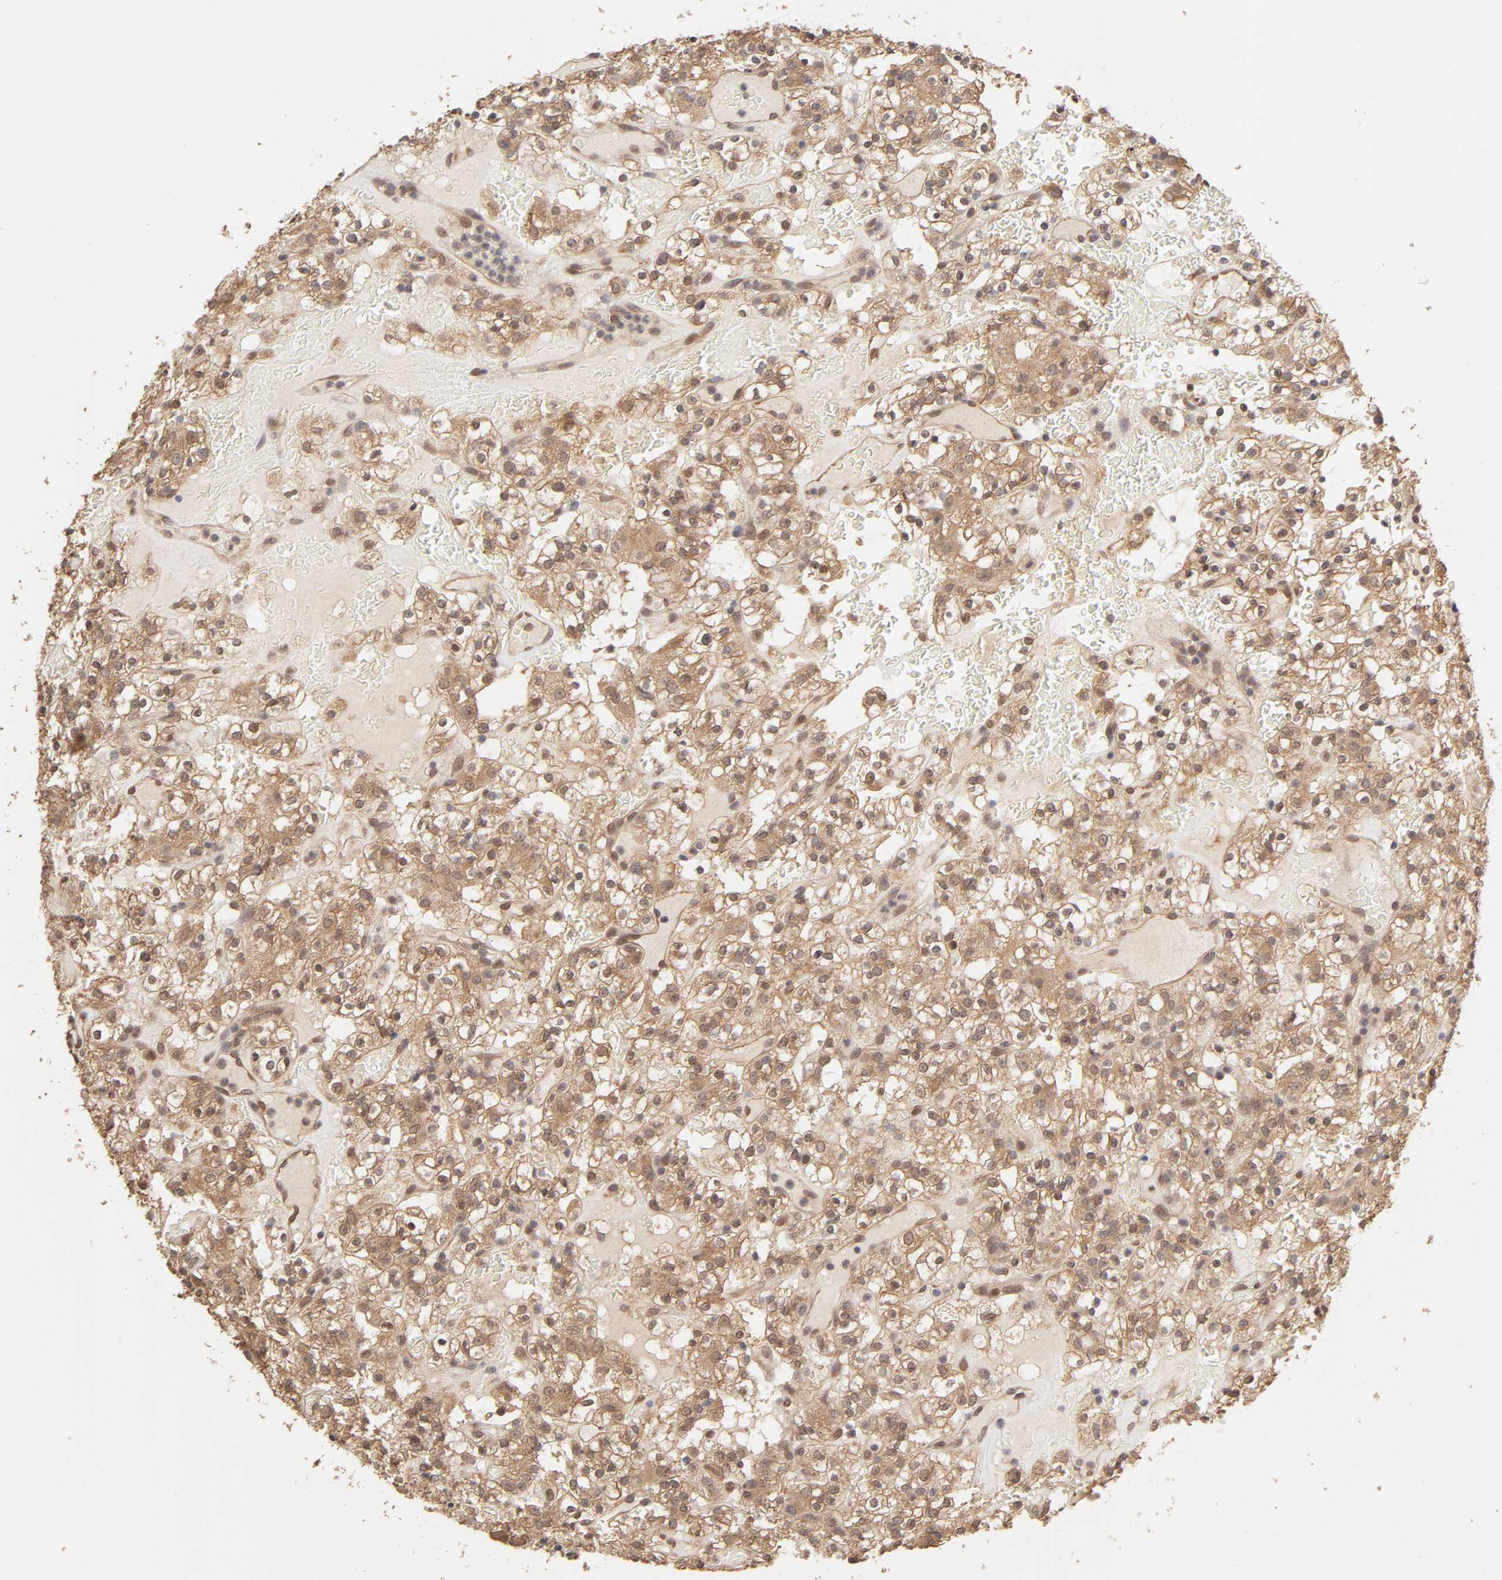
{"staining": {"intensity": "moderate", "quantity": ">75%", "location": "cytoplasmic/membranous"}, "tissue": "renal cancer", "cell_type": "Tumor cells", "image_type": "cancer", "snomed": [{"axis": "morphology", "description": "Normal tissue, NOS"}, {"axis": "morphology", "description": "Adenocarcinoma, NOS"}, {"axis": "topography", "description": "Kidney"}], "caption": "Renal cancer was stained to show a protein in brown. There is medium levels of moderate cytoplasmic/membranous expression in about >75% of tumor cells.", "gene": "MAPK1", "patient": {"sex": "female", "age": 72}}